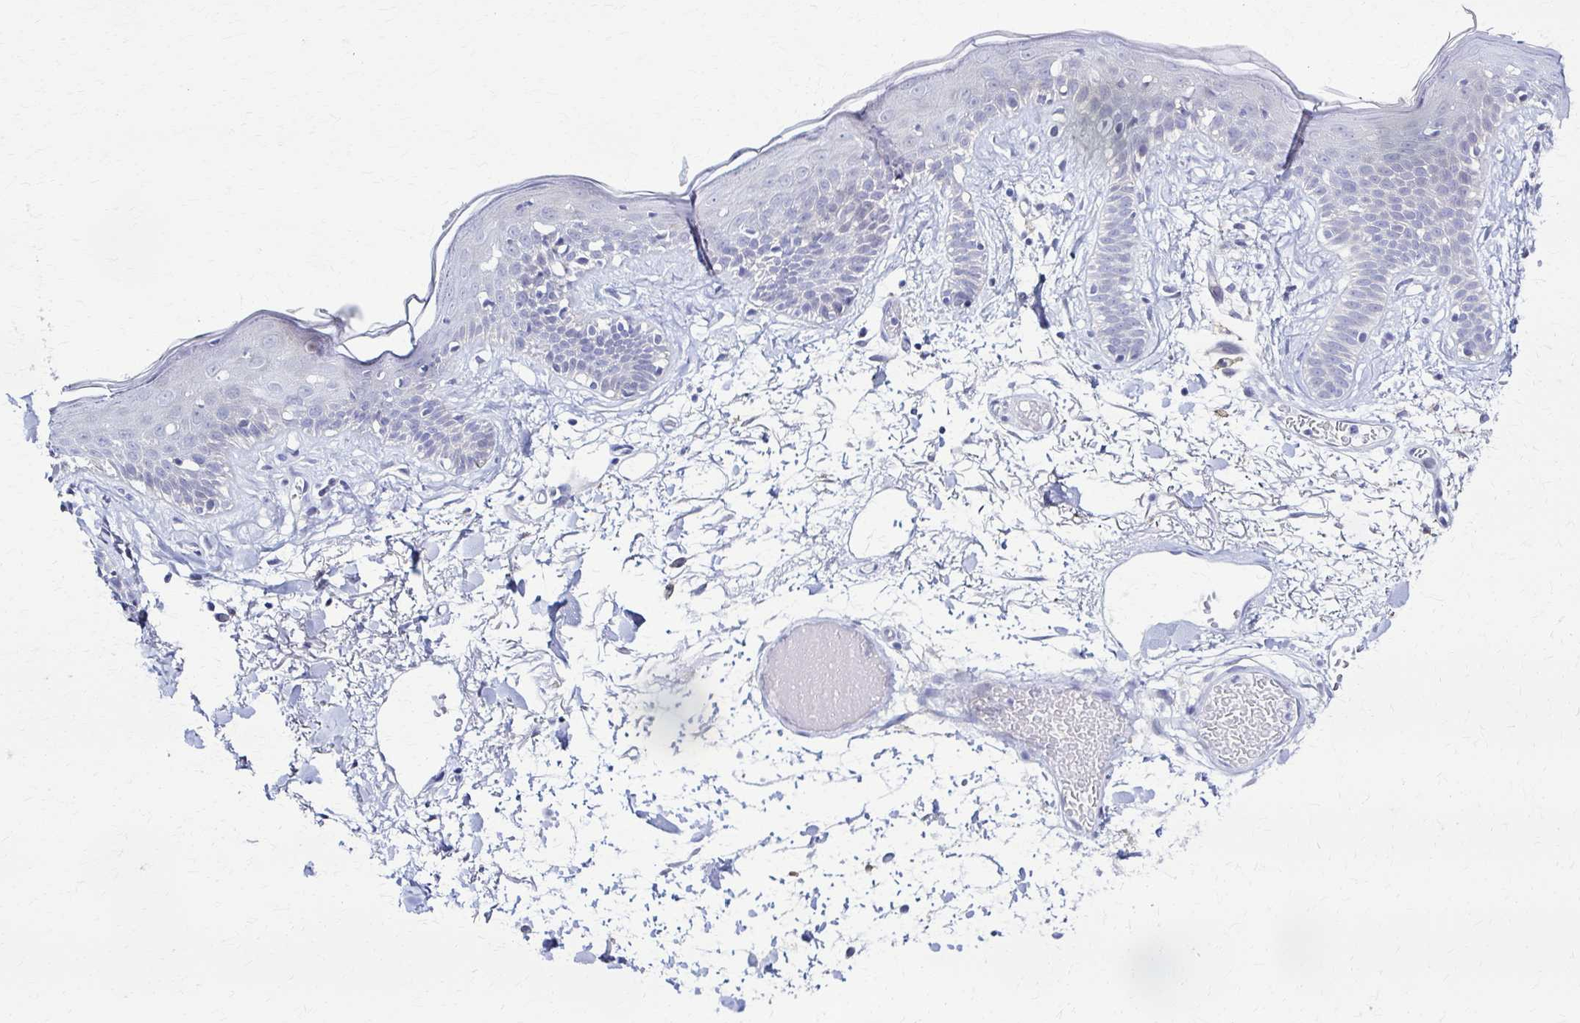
{"staining": {"intensity": "negative", "quantity": "none", "location": "none"}, "tissue": "skin", "cell_type": "Fibroblasts", "image_type": "normal", "snomed": [{"axis": "morphology", "description": "Normal tissue, NOS"}, {"axis": "topography", "description": "Skin"}], "caption": "Fibroblasts show no significant protein expression in unremarkable skin.", "gene": "RHOBTB2", "patient": {"sex": "male", "age": 79}}